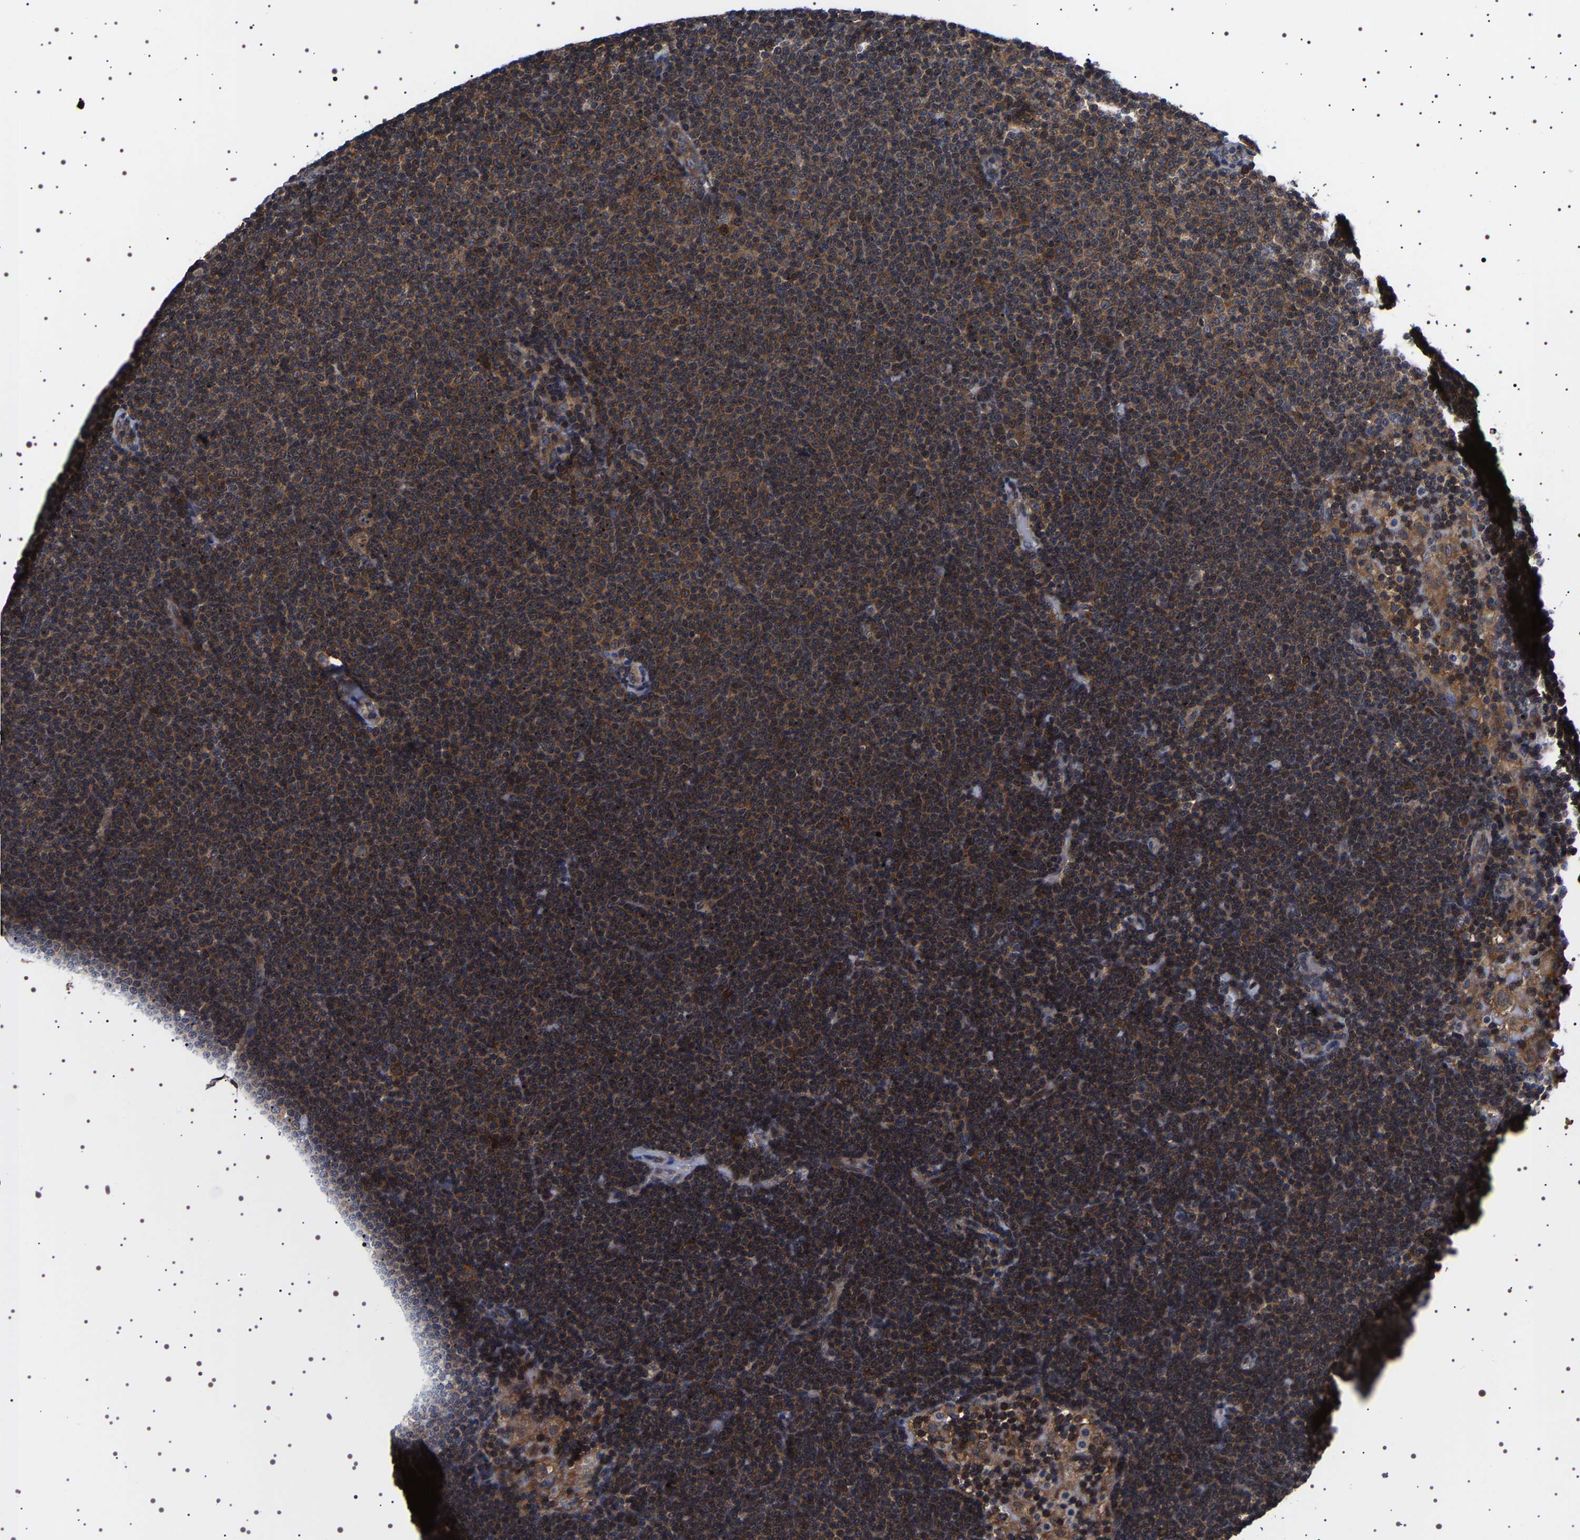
{"staining": {"intensity": "strong", "quantity": ">75%", "location": "cytoplasmic/membranous"}, "tissue": "lymphoma", "cell_type": "Tumor cells", "image_type": "cancer", "snomed": [{"axis": "morphology", "description": "Malignant lymphoma, non-Hodgkin's type, Low grade"}, {"axis": "topography", "description": "Lymph node"}], "caption": "Immunohistochemistry image of lymphoma stained for a protein (brown), which demonstrates high levels of strong cytoplasmic/membranous expression in about >75% of tumor cells.", "gene": "DARS1", "patient": {"sex": "female", "age": 53}}